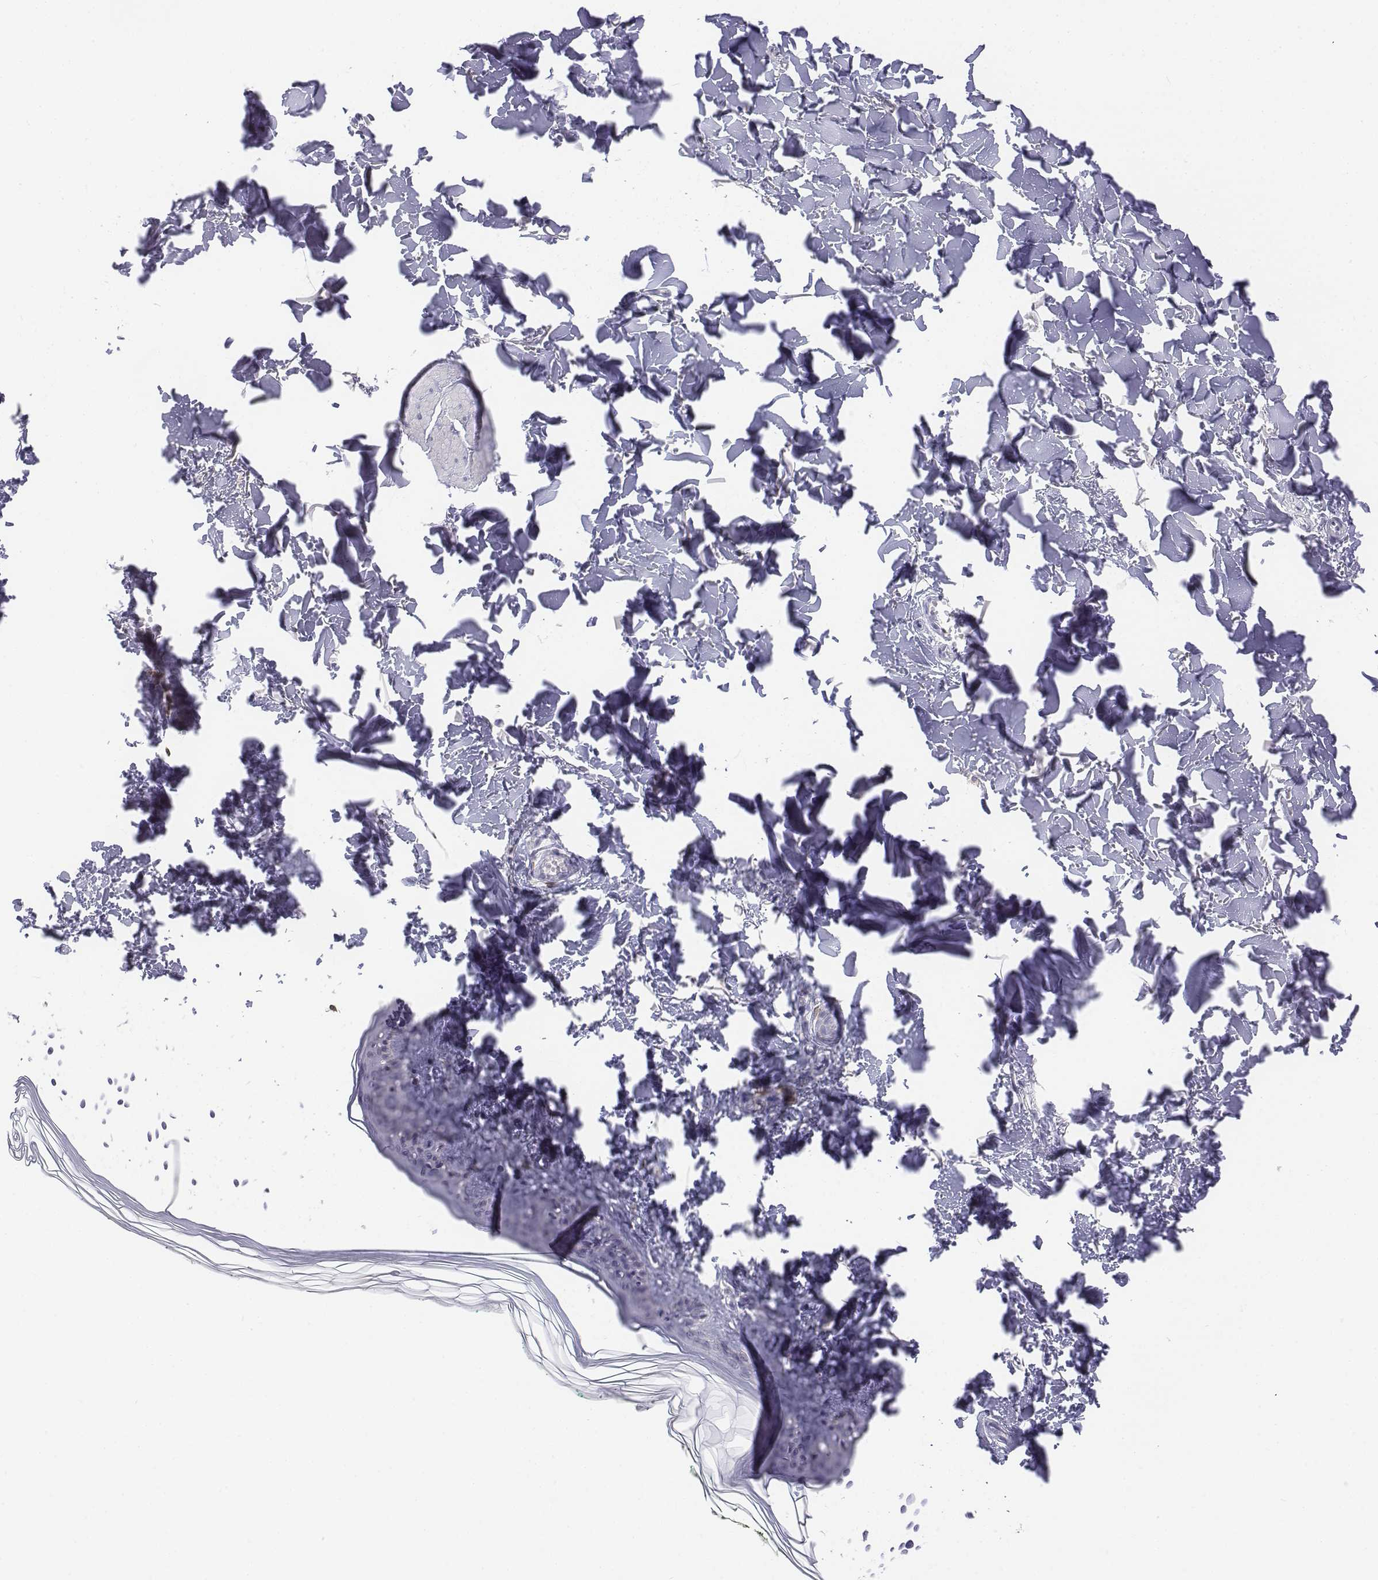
{"staining": {"intensity": "negative", "quantity": "none", "location": "none"}, "tissue": "skin", "cell_type": "Fibroblasts", "image_type": "normal", "snomed": [{"axis": "morphology", "description": "Normal tissue, NOS"}, {"axis": "topography", "description": "Skin"}, {"axis": "topography", "description": "Peripheral nerve tissue"}], "caption": "A high-resolution image shows immunohistochemistry staining of unremarkable skin, which reveals no significant staining in fibroblasts. Brightfield microscopy of immunohistochemistry (IHC) stained with DAB (brown) and hematoxylin (blue), captured at high magnification.", "gene": "CD3E", "patient": {"sex": "female", "age": 45}}